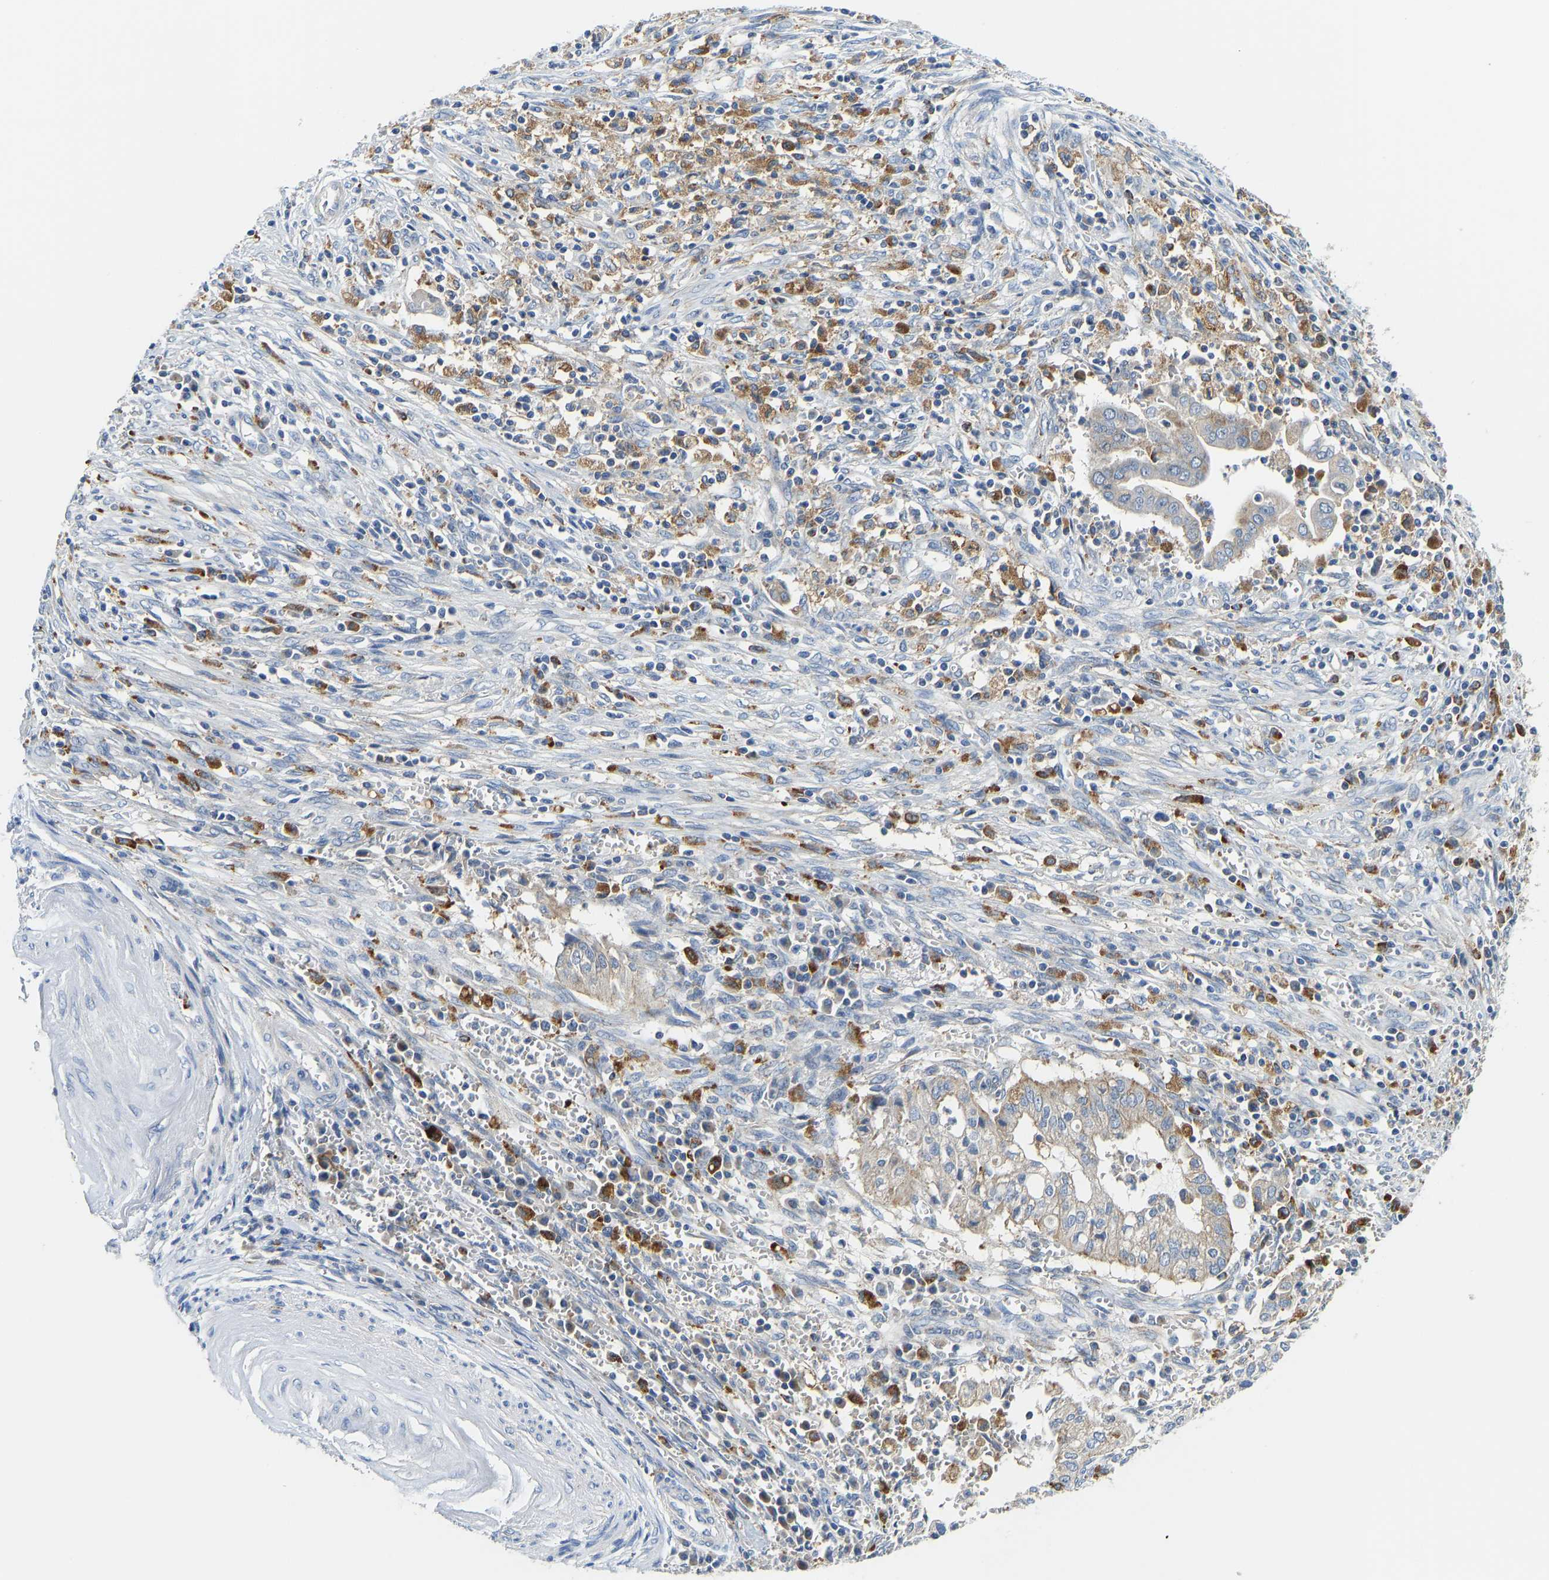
{"staining": {"intensity": "weak", "quantity": "25%-75%", "location": "cytoplasmic/membranous"}, "tissue": "cervical cancer", "cell_type": "Tumor cells", "image_type": "cancer", "snomed": [{"axis": "morphology", "description": "Adenocarcinoma, NOS"}, {"axis": "topography", "description": "Cervix"}], "caption": "Tumor cells demonstrate weak cytoplasmic/membranous expression in approximately 25%-75% of cells in adenocarcinoma (cervical). (Stains: DAB in brown, nuclei in blue, Microscopy: brightfield microscopy at high magnification).", "gene": "ATP6V1E1", "patient": {"sex": "female", "age": 44}}